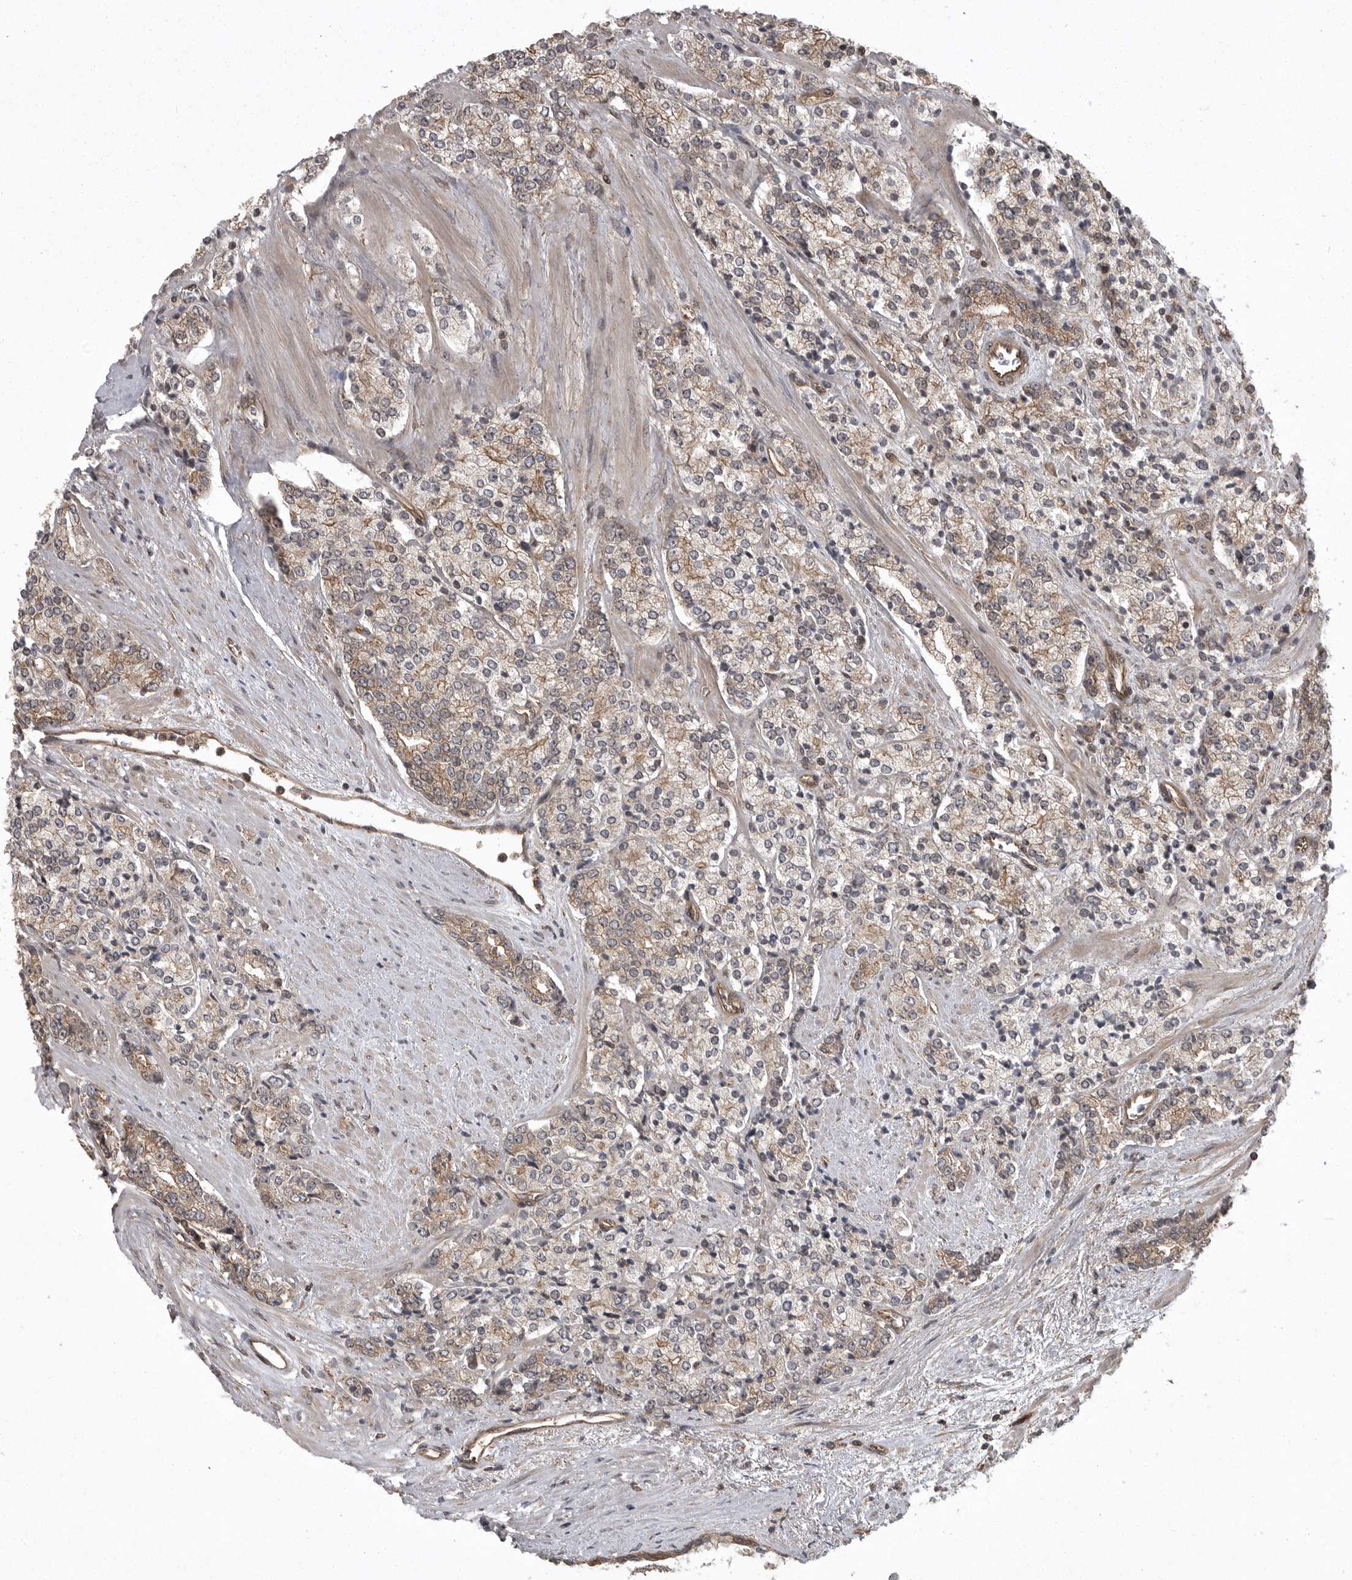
{"staining": {"intensity": "moderate", "quantity": "25%-75%", "location": "cytoplasmic/membranous"}, "tissue": "prostate cancer", "cell_type": "Tumor cells", "image_type": "cancer", "snomed": [{"axis": "morphology", "description": "Adenocarcinoma, High grade"}, {"axis": "topography", "description": "Prostate"}], "caption": "A high-resolution image shows IHC staining of prostate high-grade adenocarcinoma, which displays moderate cytoplasmic/membranous positivity in approximately 25%-75% of tumor cells. (IHC, brightfield microscopy, high magnification).", "gene": "DNAJC8", "patient": {"sex": "male", "age": 71}}